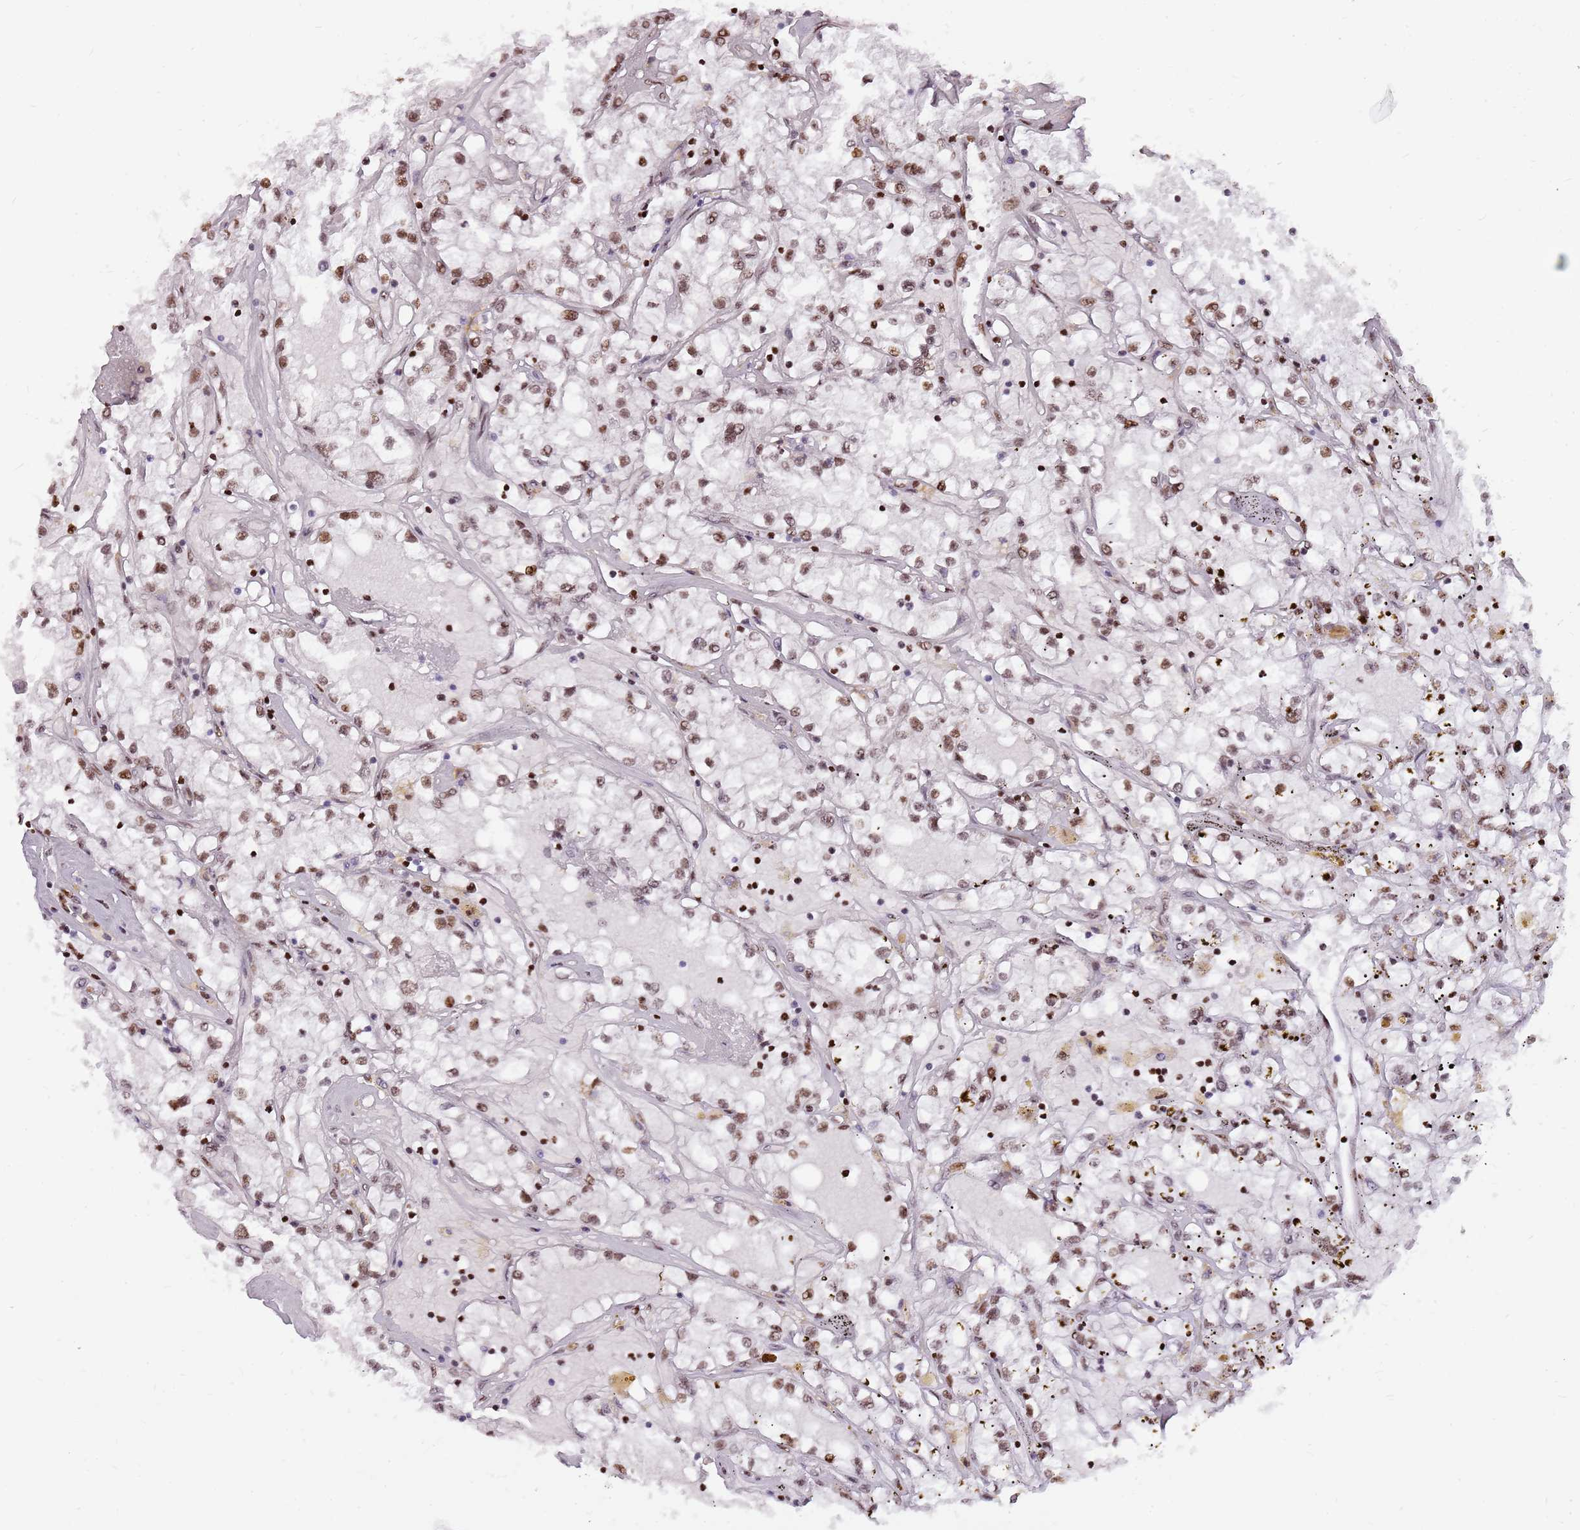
{"staining": {"intensity": "moderate", "quantity": ">75%", "location": "nuclear"}, "tissue": "renal cancer", "cell_type": "Tumor cells", "image_type": "cancer", "snomed": [{"axis": "morphology", "description": "Adenocarcinoma, NOS"}, {"axis": "topography", "description": "Kidney"}], "caption": "Human renal cancer (adenocarcinoma) stained for a protein (brown) shows moderate nuclear positive expression in about >75% of tumor cells.", "gene": "WASHC4", "patient": {"sex": "male", "age": 56}}